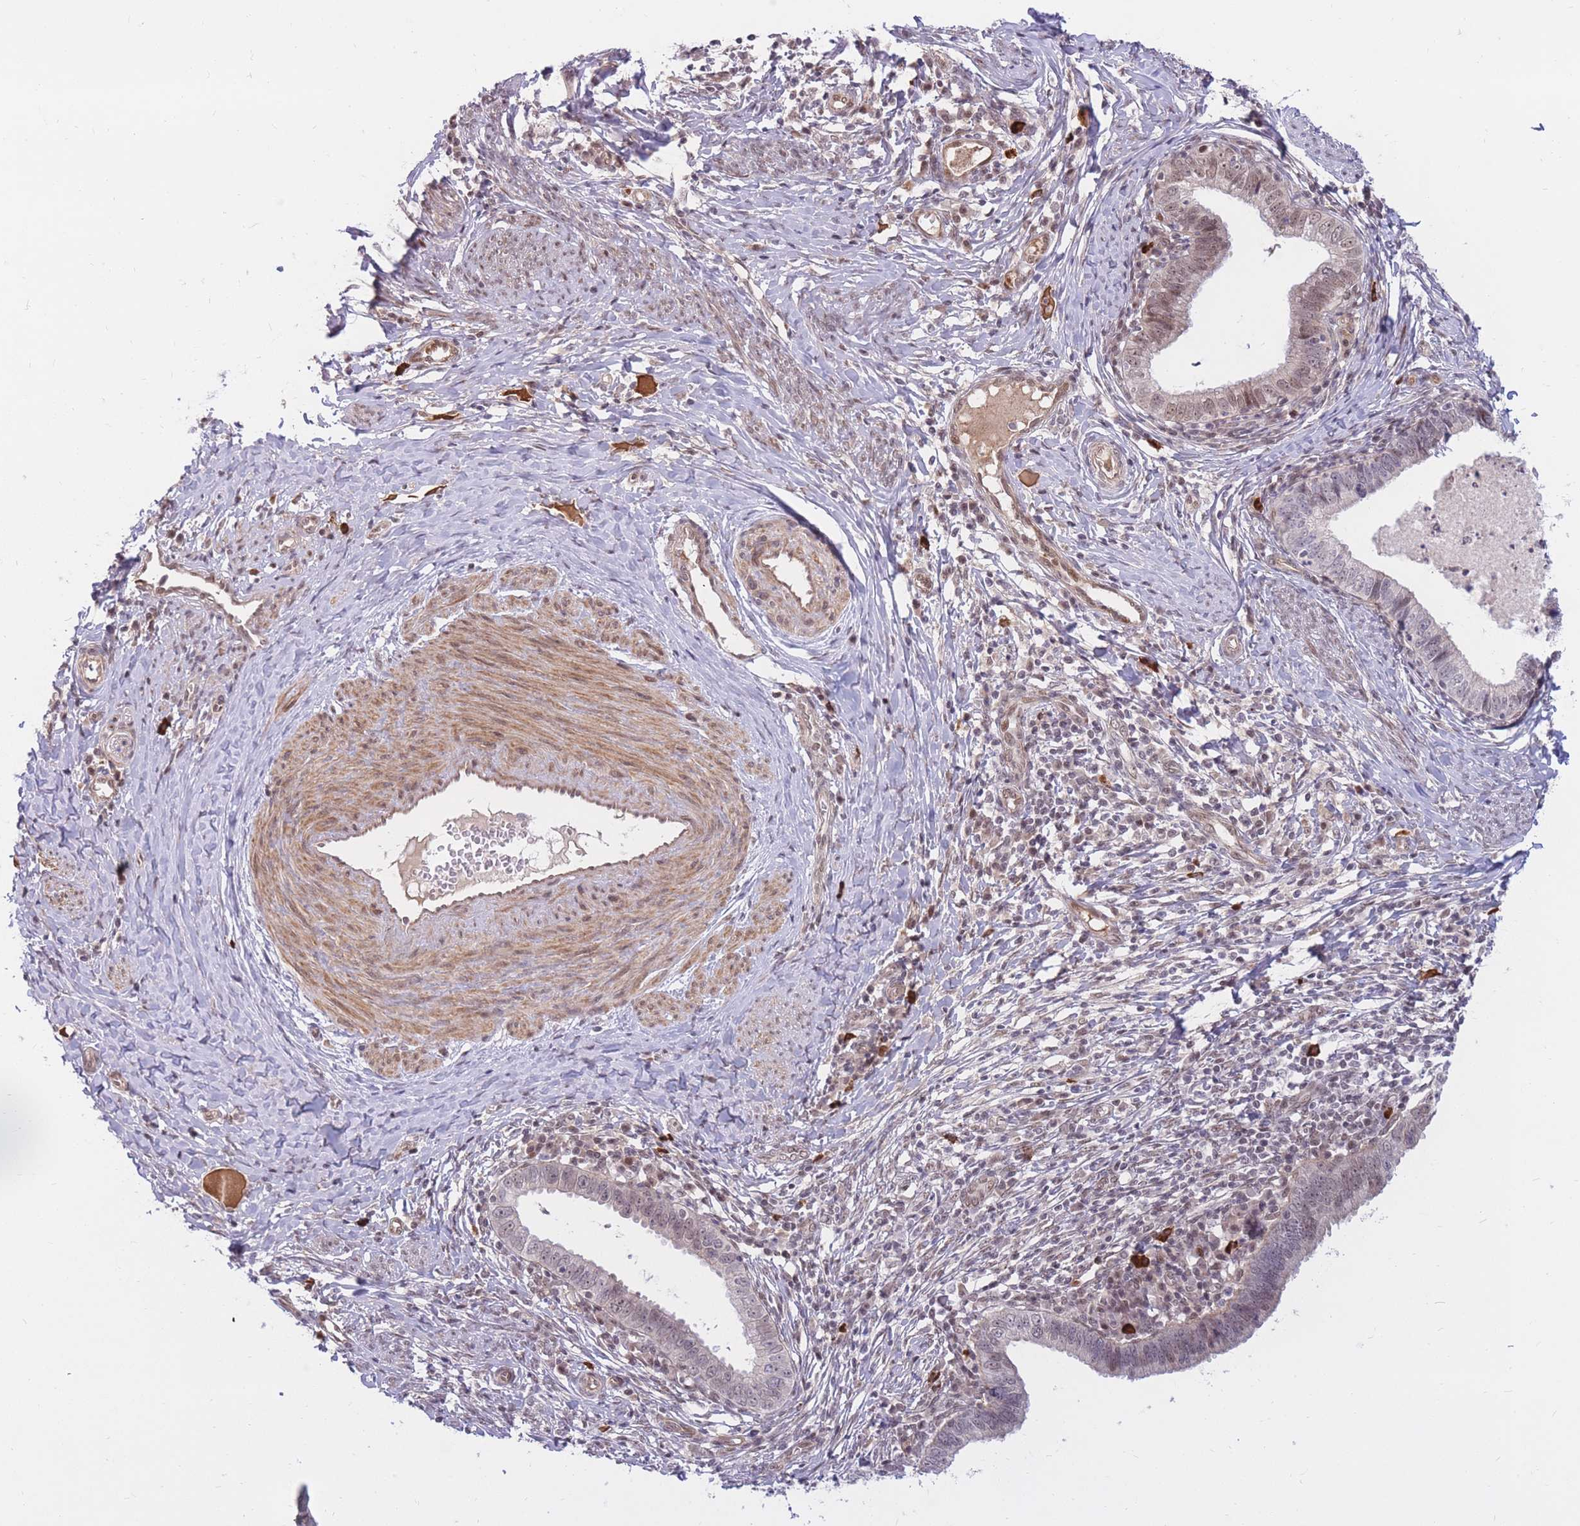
{"staining": {"intensity": "weak", "quantity": "25%-75%", "location": "nuclear"}, "tissue": "cervical cancer", "cell_type": "Tumor cells", "image_type": "cancer", "snomed": [{"axis": "morphology", "description": "Adenocarcinoma, NOS"}, {"axis": "topography", "description": "Cervix"}], "caption": "High-magnification brightfield microscopy of cervical cancer stained with DAB (brown) and counterstained with hematoxylin (blue). tumor cells exhibit weak nuclear positivity is present in approximately25%-75% of cells.", "gene": "ERICH6B", "patient": {"sex": "female", "age": 36}}